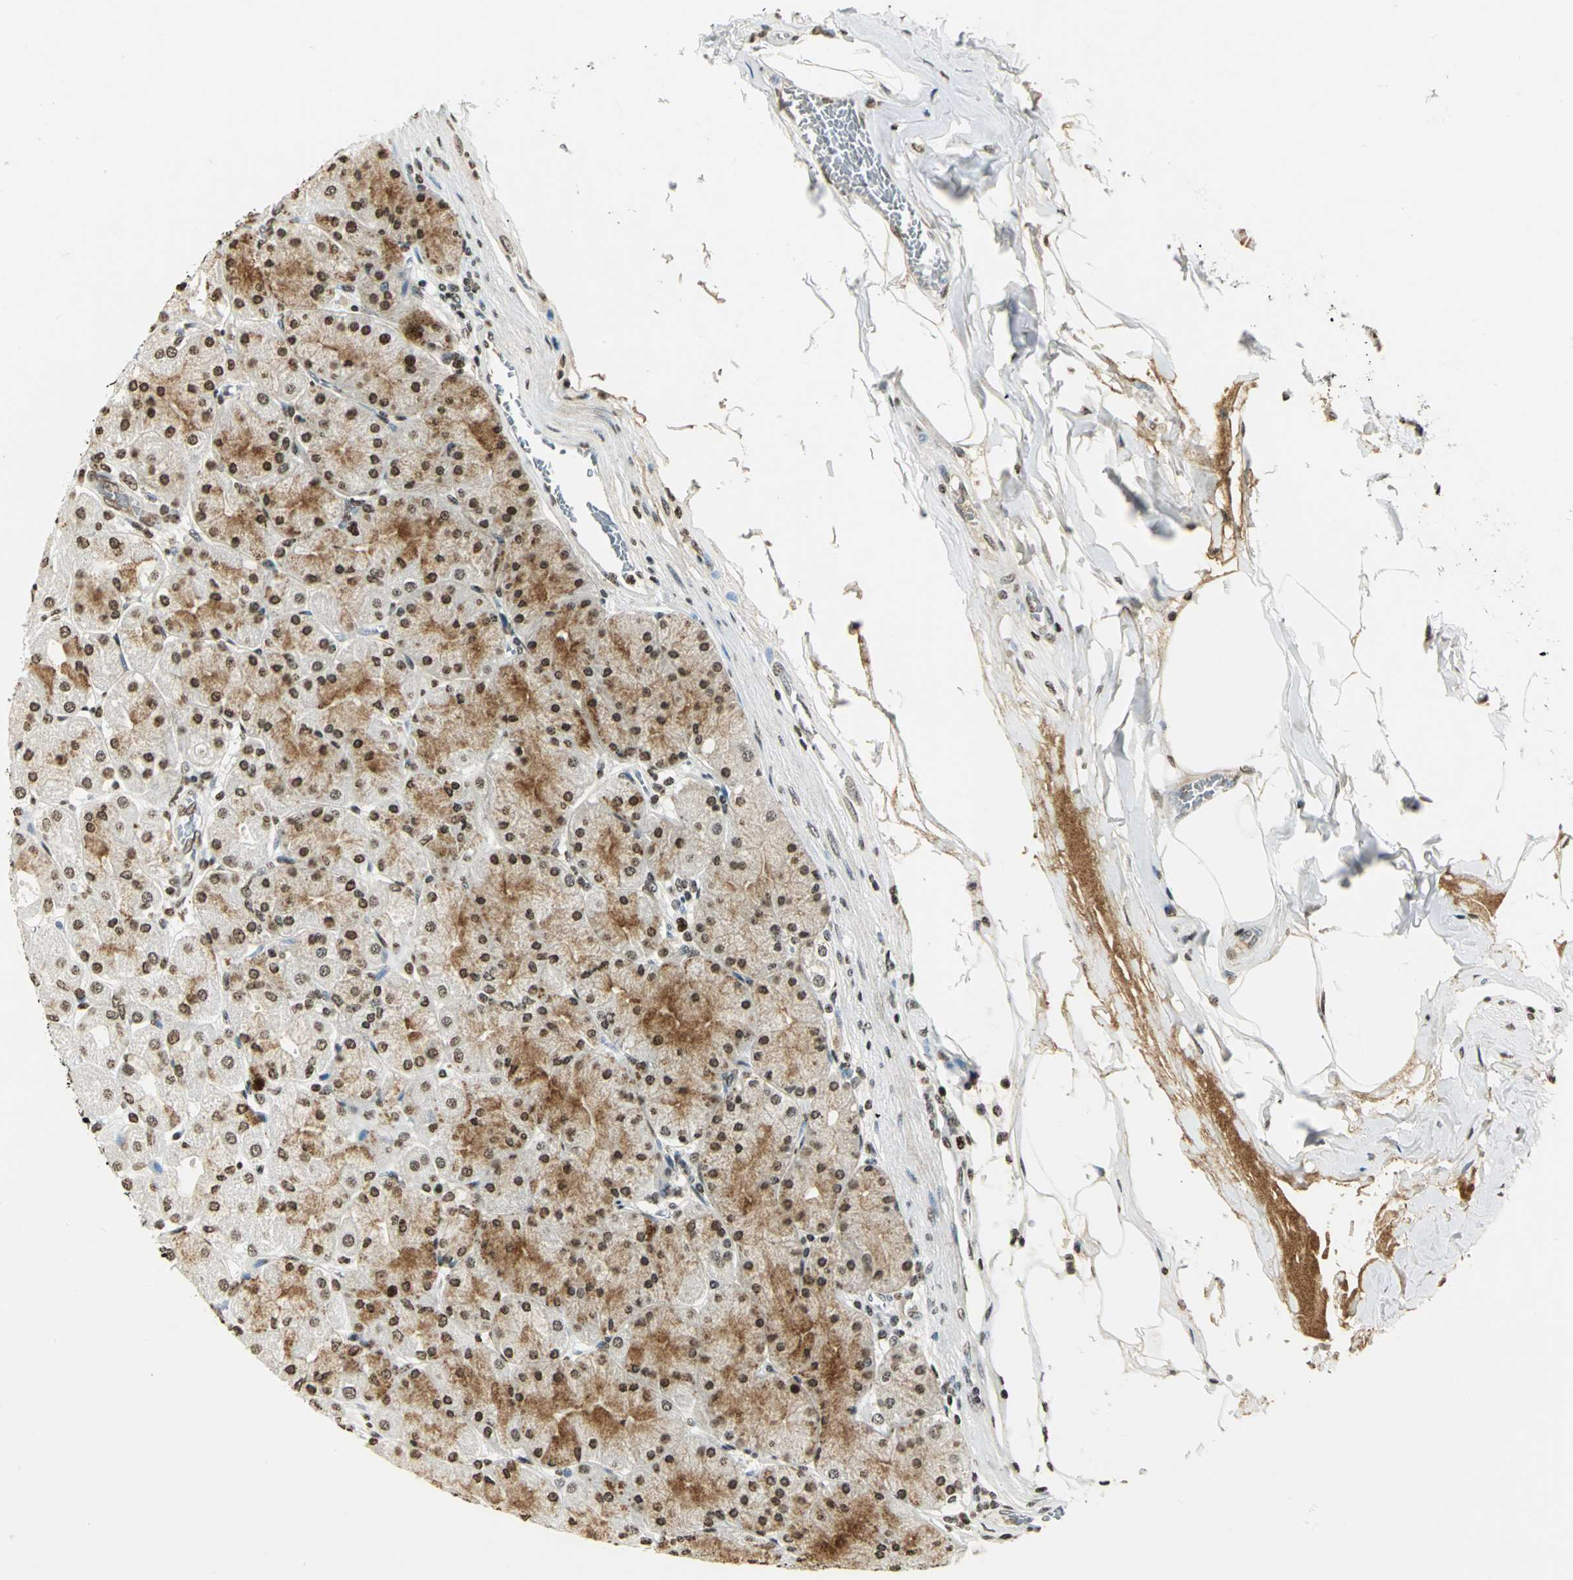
{"staining": {"intensity": "strong", "quantity": ">75%", "location": "cytoplasmic/membranous,nuclear"}, "tissue": "stomach", "cell_type": "Glandular cells", "image_type": "normal", "snomed": [{"axis": "morphology", "description": "Normal tissue, NOS"}, {"axis": "topography", "description": "Stomach, upper"}], "caption": "Stomach stained with DAB IHC displays high levels of strong cytoplasmic/membranous,nuclear staining in about >75% of glandular cells. The protein is shown in brown color, while the nuclei are stained blue.", "gene": "MCM4", "patient": {"sex": "female", "age": 56}}